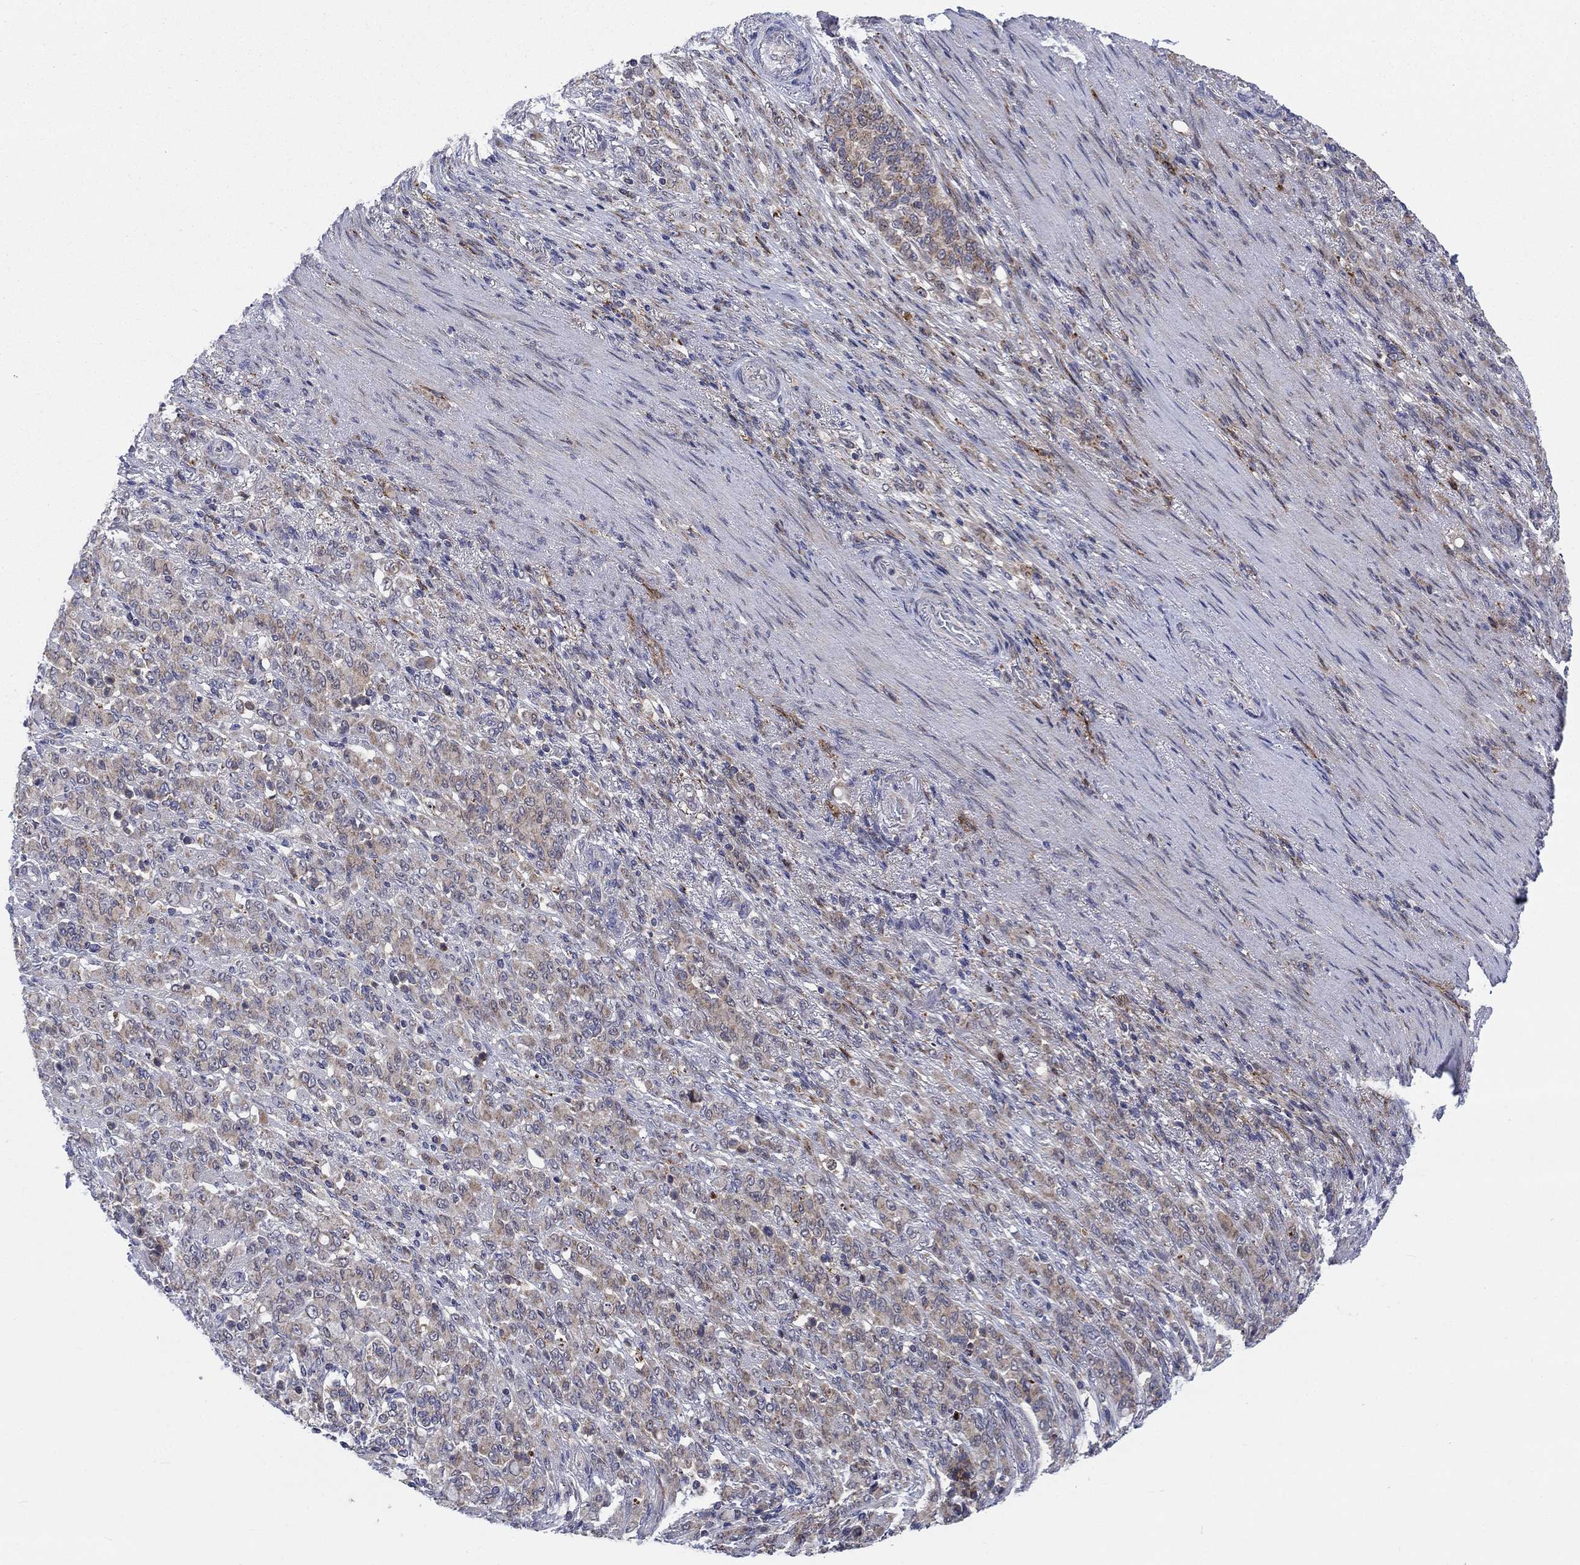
{"staining": {"intensity": "weak", "quantity": "25%-75%", "location": "cytoplasmic/membranous"}, "tissue": "stomach cancer", "cell_type": "Tumor cells", "image_type": "cancer", "snomed": [{"axis": "morphology", "description": "Normal tissue, NOS"}, {"axis": "morphology", "description": "Adenocarcinoma, NOS"}, {"axis": "topography", "description": "Stomach"}], "caption": "Protein staining shows weak cytoplasmic/membranous positivity in about 25%-75% of tumor cells in stomach cancer (adenocarcinoma).", "gene": "SLC35F2", "patient": {"sex": "female", "age": 79}}